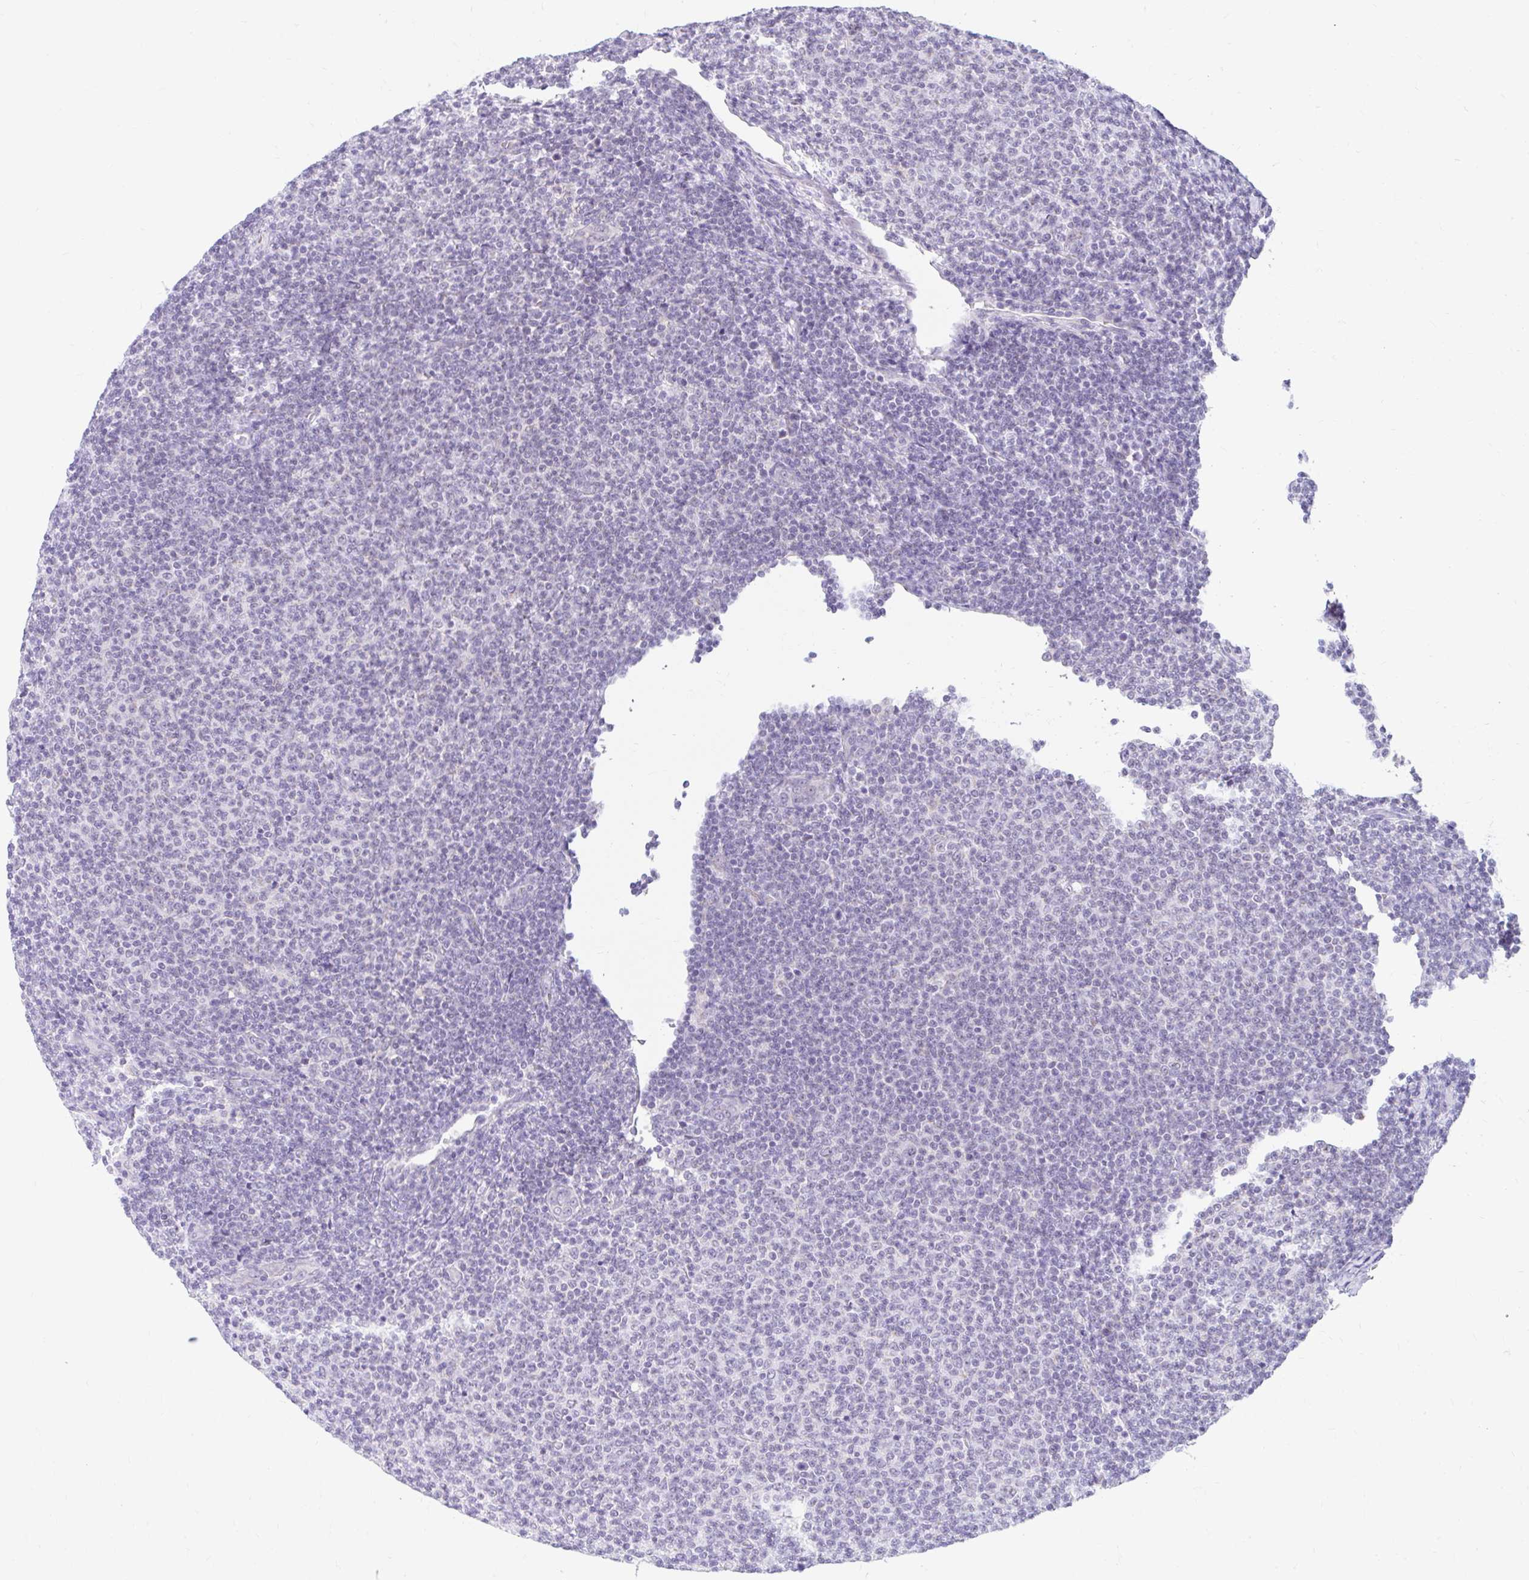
{"staining": {"intensity": "negative", "quantity": "none", "location": "none"}, "tissue": "lymphoma", "cell_type": "Tumor cells", "image_type": "cancer", "snomed": [{"axis": "morphology", "description": "Malignant lymphoma, non-Hodgkin's type, Low grade"}, {"axis": "topography", "description": "Lymph node"}], "caption": "Immunohistochemistry histopathology image of malignant lymphoma, non-Hodgkin's type (low-grade) stained for a protein (brown), which reveals no expression in tumor cells.", "gene": "ITPK1", "patient": {"sex": "male", "age": 66}}